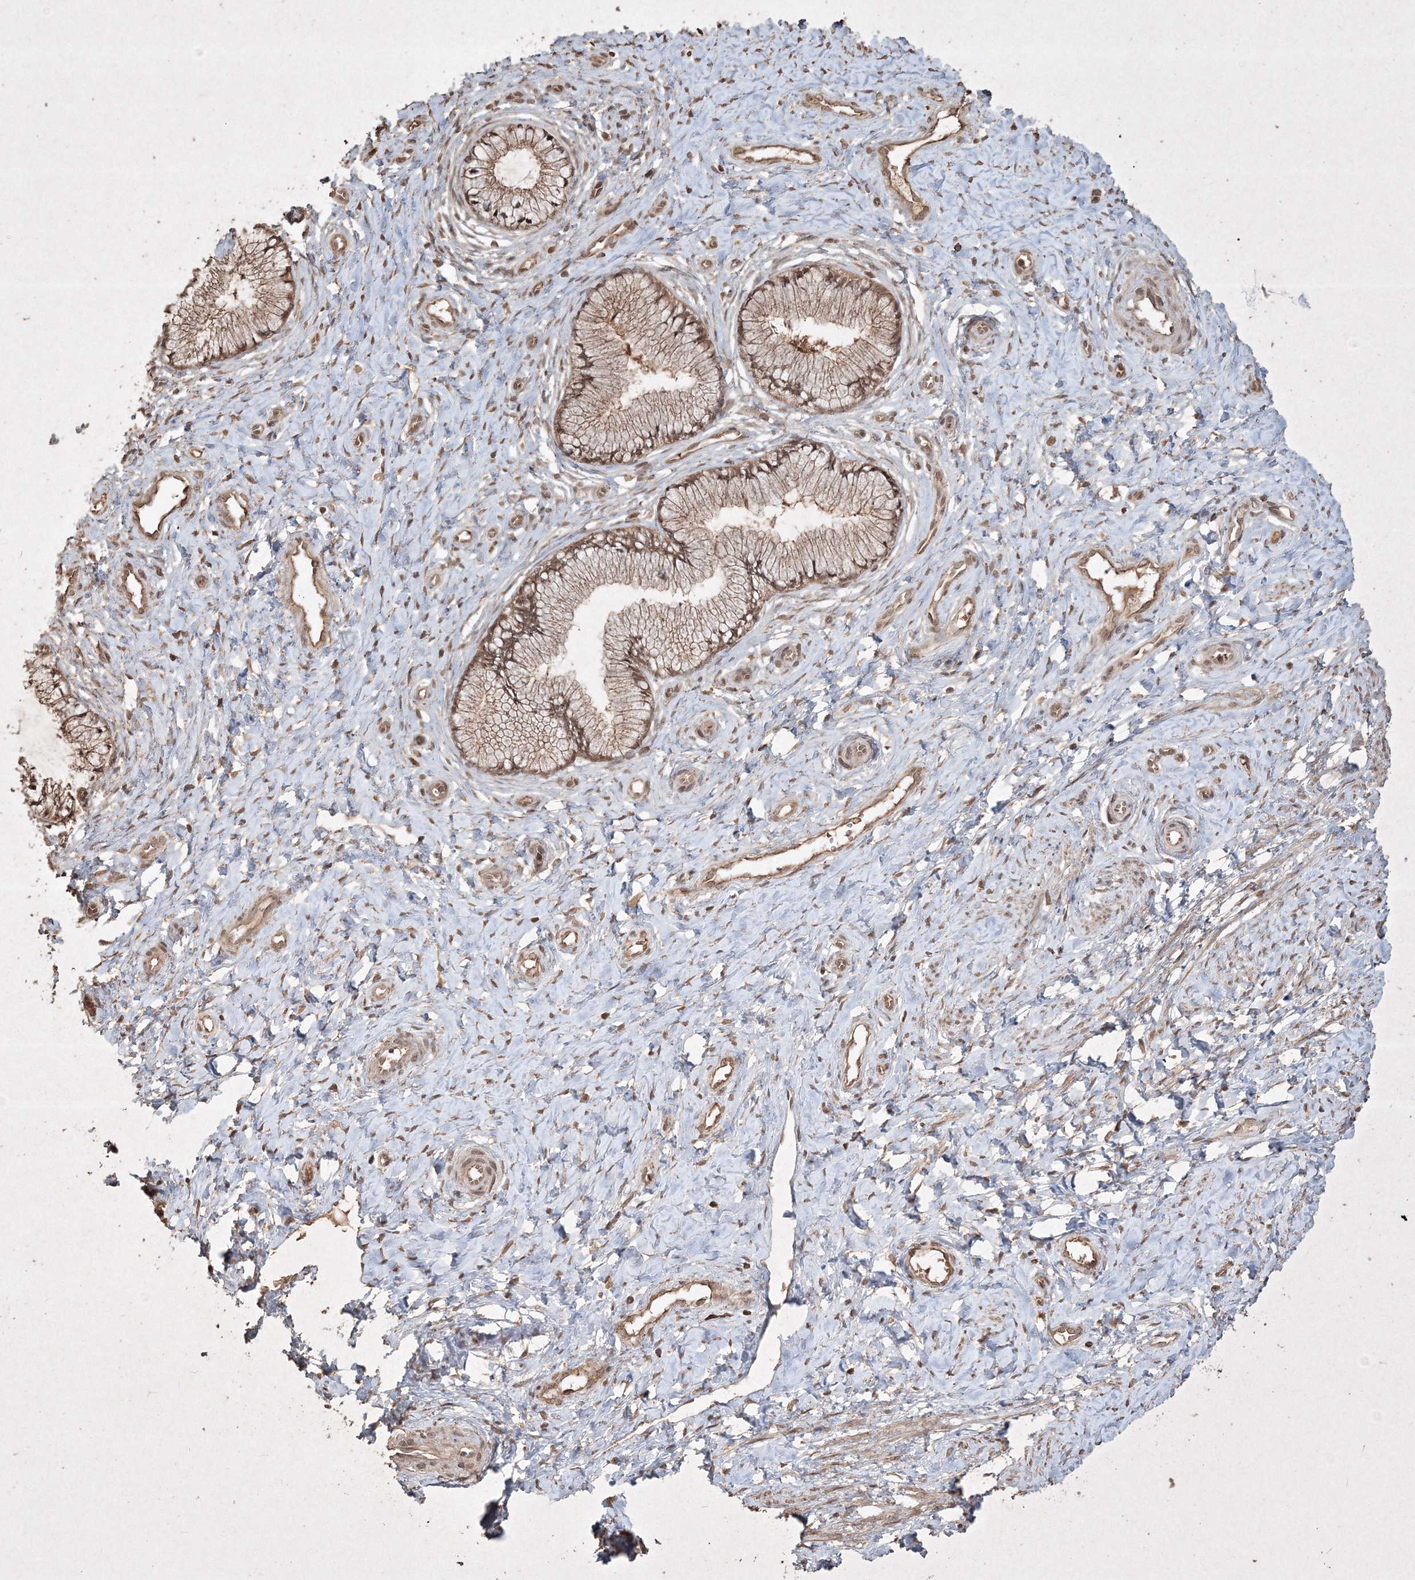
{"staining": {"intensity": "moderate", "quantity": ">75%", "location": "cytoplasmic/membranous"}, "tissue": "cervix", "cell_type": "Glandular cells", "image_type": "normal", "snomed": [{"axis": "morphology", "description": "Normal tissue, NOS"}, {"axis": "topography", "description": "Cervix"}], "caption": "Immunohistochemical staining of unremarkable cervix shows >75% levels of moderate cytoplasmic/membranous protein staining in about >75% of glandular cells.", "gene": "PELI3", "patient": {"sex": "female", "age": 36}}